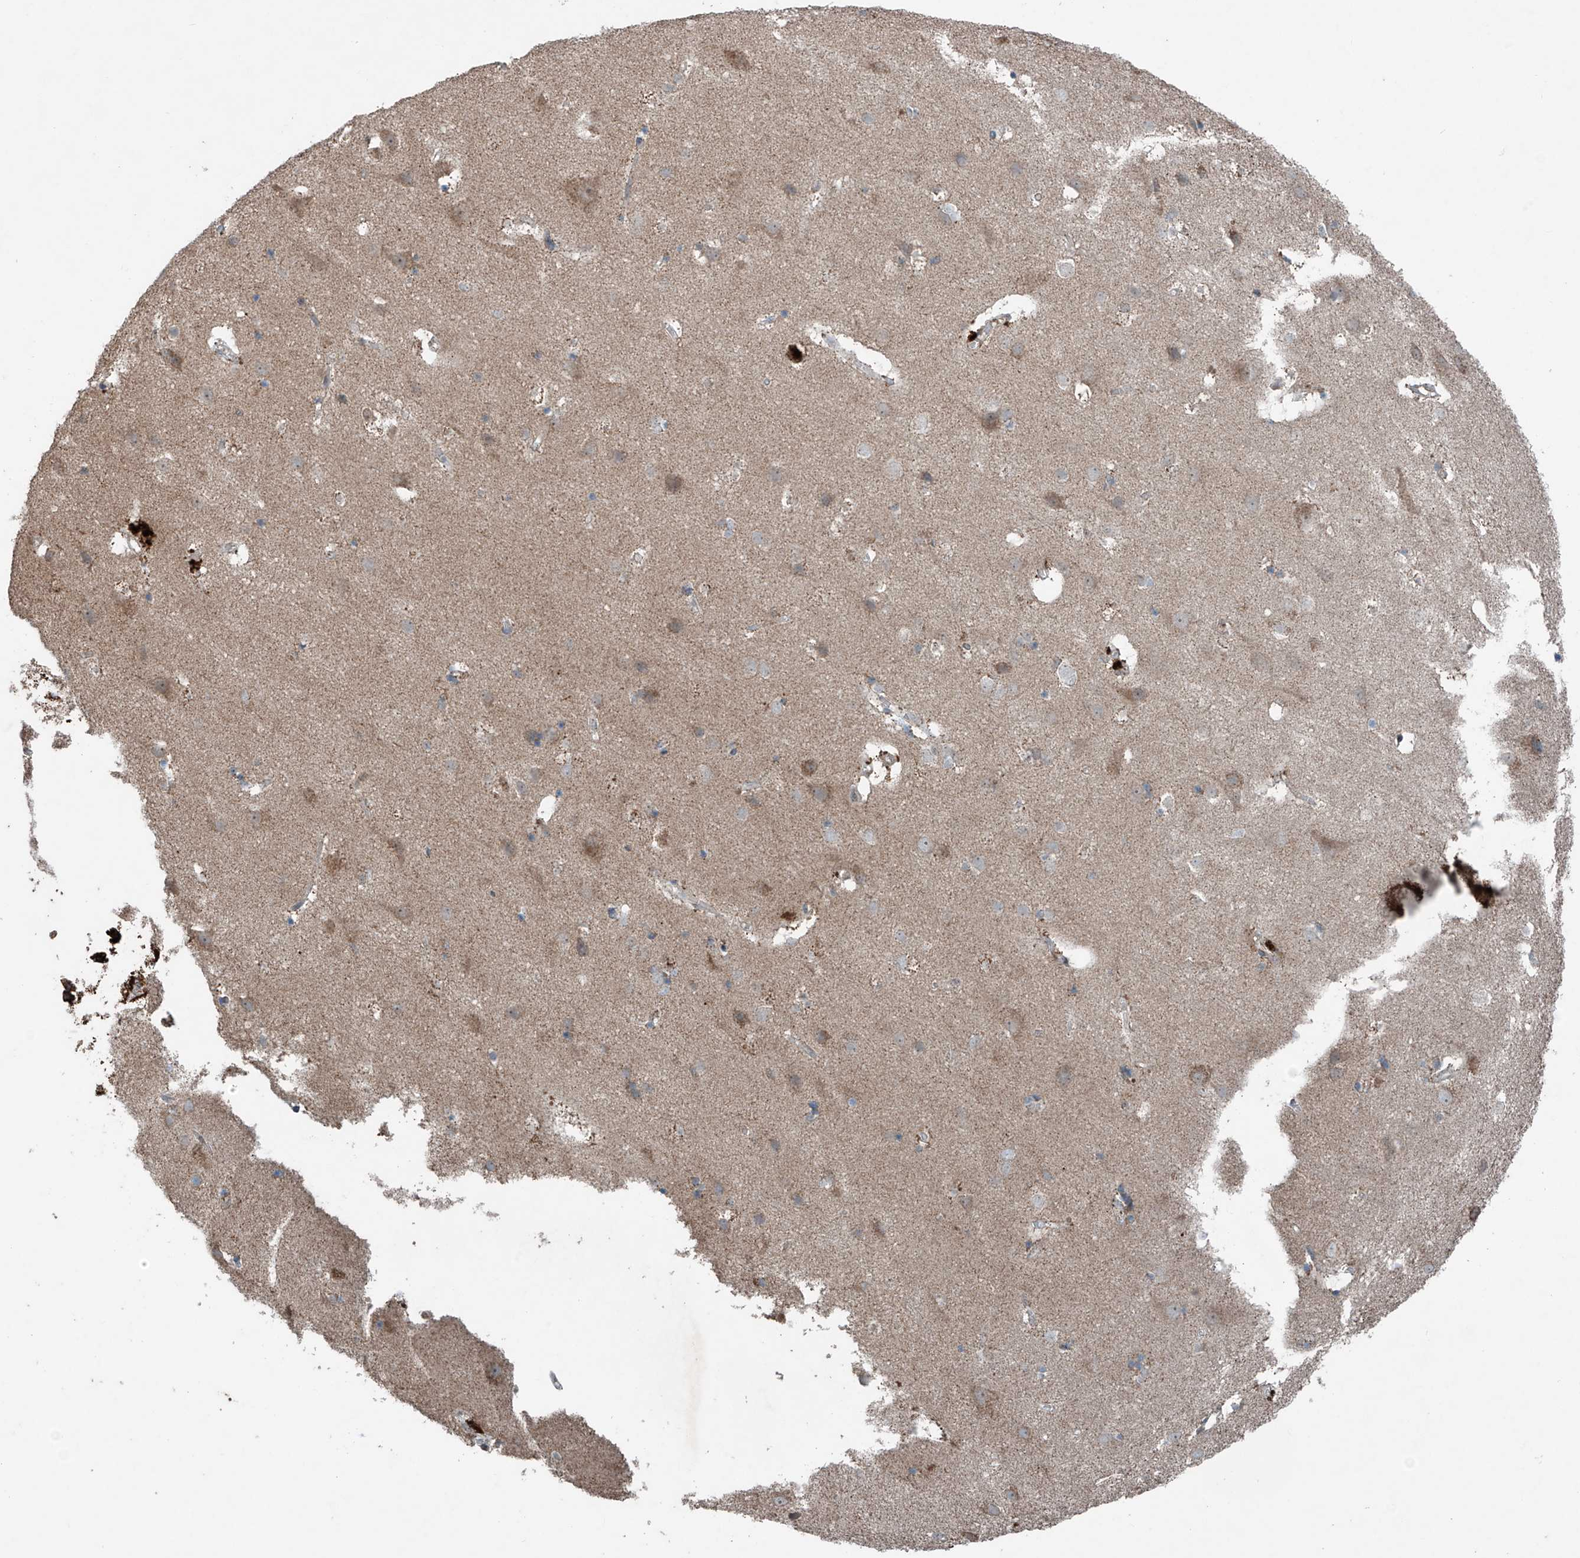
{"staining": {"intensity": "moderate", "quantity": ">75%", "location": "cytoplasmic/membranous"}, "tissue": "cerebral cortex", "cell_type": "Endothelial cells", "image_type": "normal", "snomed": [{"axis": "morphology", "description": "Normal tissue, NOS"}, {"axis": "topography", "description": "Cerebral cortex"}], "caption": "Unremarkable cerebral cortex was stained to show a protein in brown. There is medium levels of moderate cytoplasmic/membranous positivity in about >75% of endothelial cells.", "gene": "SAMD3", "patient": {"sex": "male", "age": 54}}